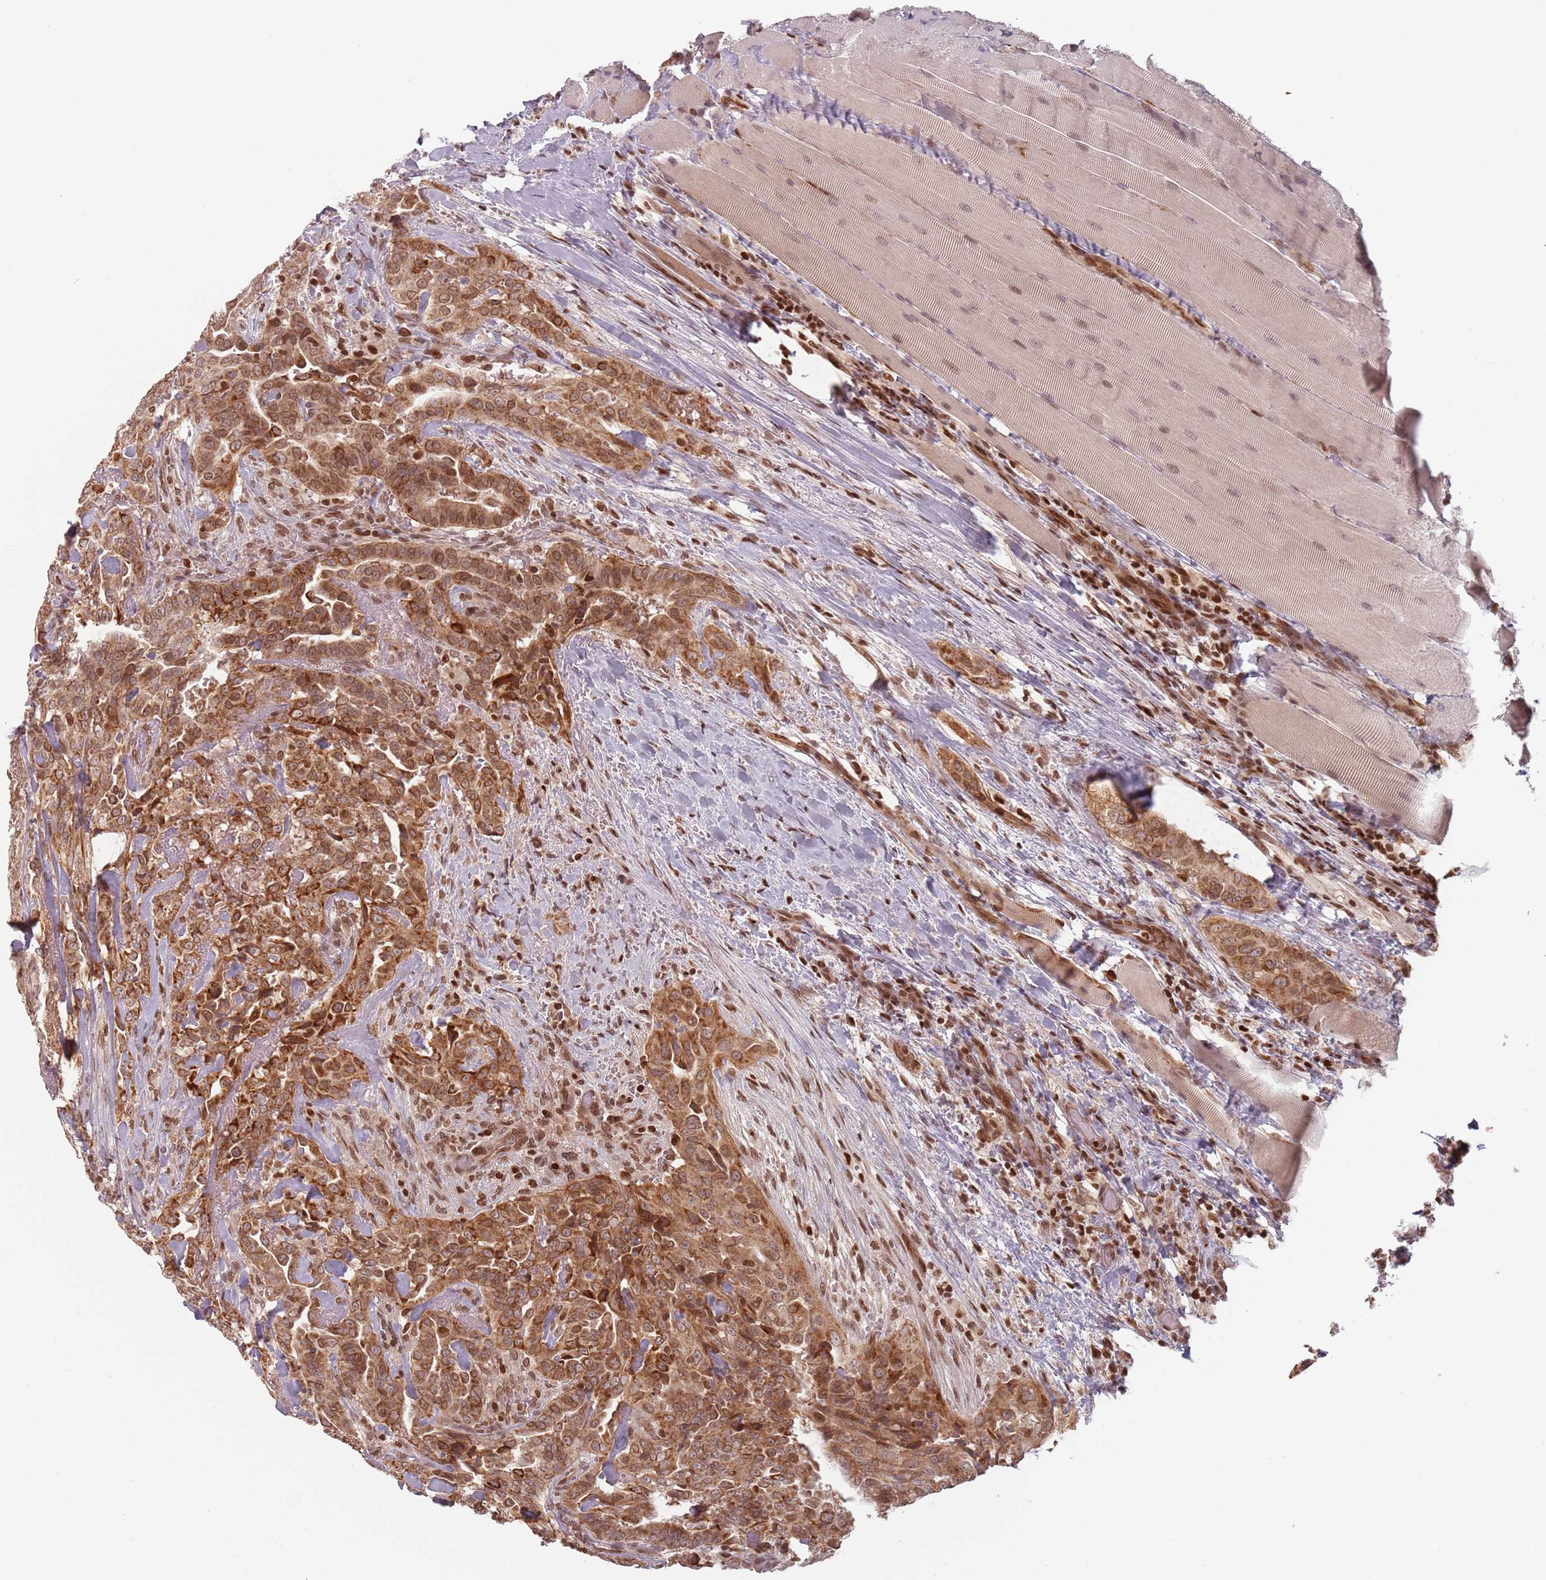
{"staining": {"intensity": "moderate", "quantity": ">75%", "location": "cytoplasmic/membranous,nuclear"}, "tissue": "thyroid cancer", "cell_type": "Tumor cells", "image_type": "cancer", "snomed": [{"axis": "morphology", "description": "Papillary adenocarcinoma, NOS"}, {"axis": "topography", "description": "Thyroid gland"}], "caption": "Tumor cells demonstrate medium levels of moderate cytoplasmic/membranous and nuclear positivity in about >75% of cells in human thyroid cancer (papillary adenocarcinoma).", "gene": "NUP50", "patient": {"sex": "male", "age": 61}}